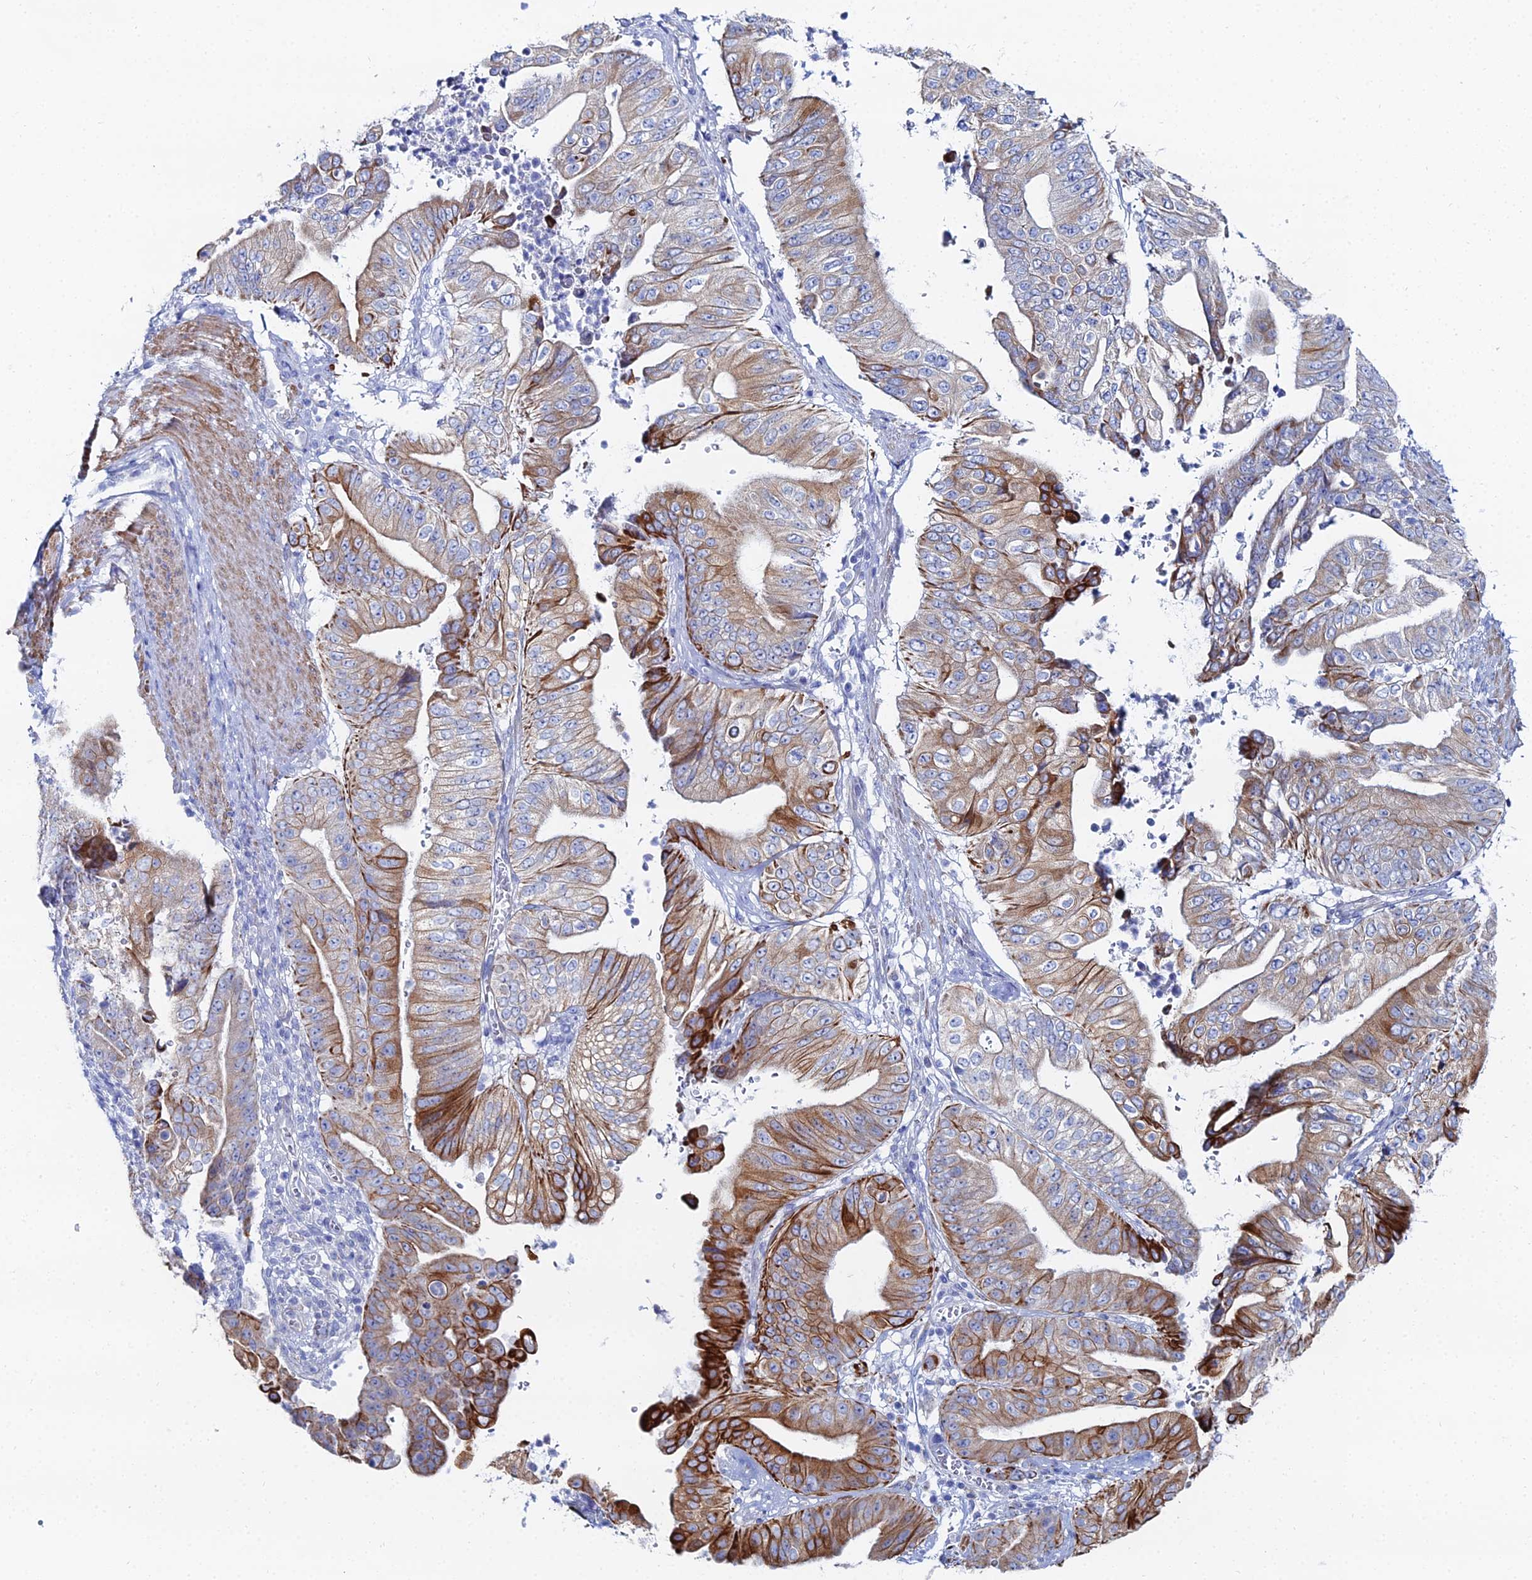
{"staining": {"intensity": "strong", "quantity": "25%-75%", "location": "cytoplasmic/membranous"}, "tissue": "pancreatic cancer", "cell_type": "Tumor cells", "image_type": "cancer", "snomed": [{"axis": "morphology", "description": "Adenocarcinoma, NOS"}, {"axis": "topography", "description": "Pancreas"}], "caption": "Immunohistochemical staining of pancreatic cancer reveals strong cytoplasmic/membranous protein expression in approximately 25%-75% of tumor cells.", "gene": "DHX34", "patient": {"sex": "female", "age": 77}}